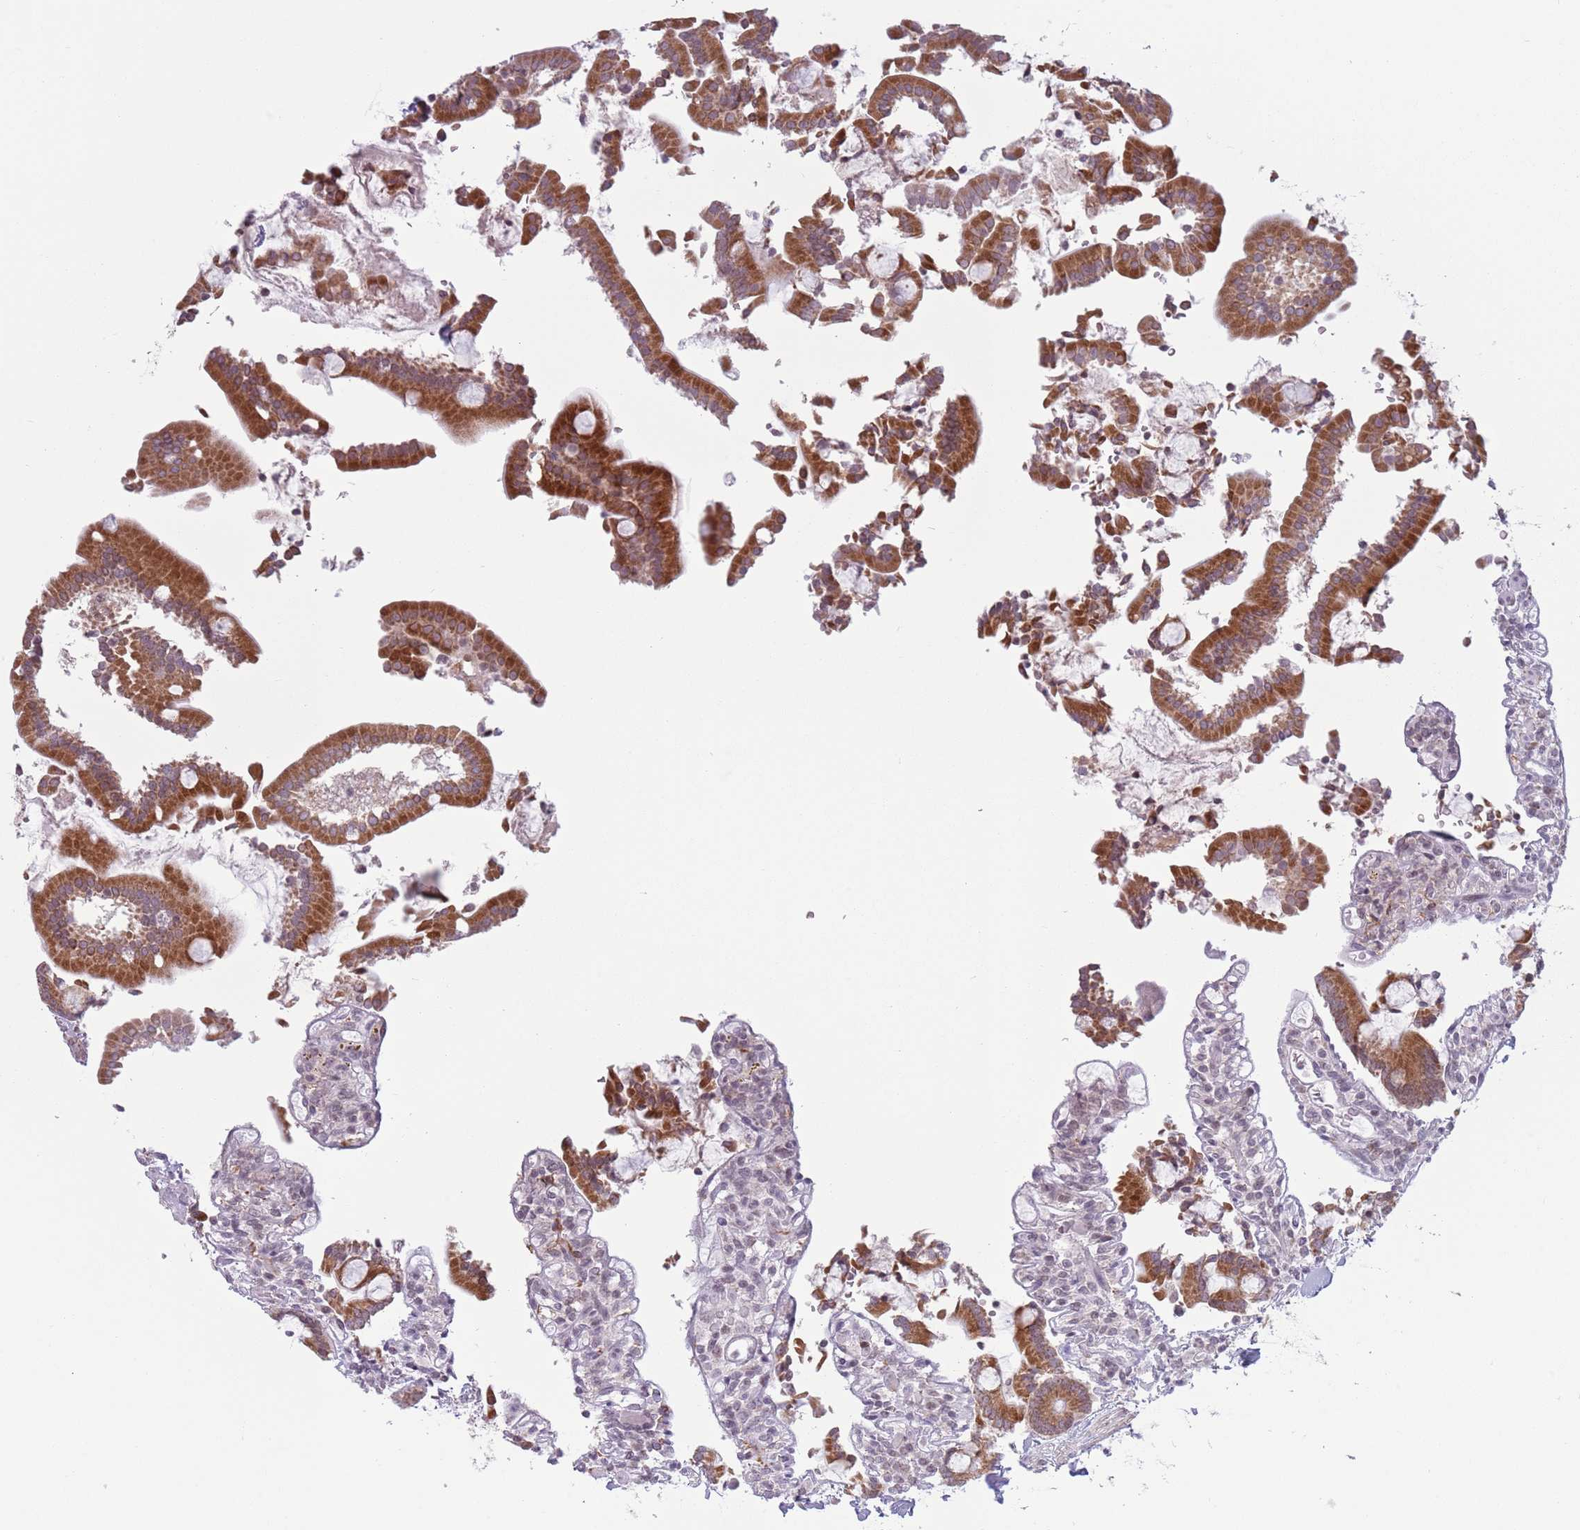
{"staining": {"intensity": "strong", "quantity": ">75%", "location": "cytoplasmic/membranous"}, "tissue": "duodenum", "cell_type": "Glandular cells", "image_type": "normal", "snomed": [{"axis": "morphology", "description": "Normal tissue, NOS"}, {"axis": "topography", "description": "Duodenum"}], "caption": "Protein expression analysis of unremarkable duodenum displays strong cytoplasmic/membranous expression in approximately >75% of glandular cells. The protein of interest is stained brown, and the nuclei are stained in blue (DAB IHC with brightfield microscopy, high magnification).", "gene": "MRPL34", "patient": {"sex": "male", "age": 55}}